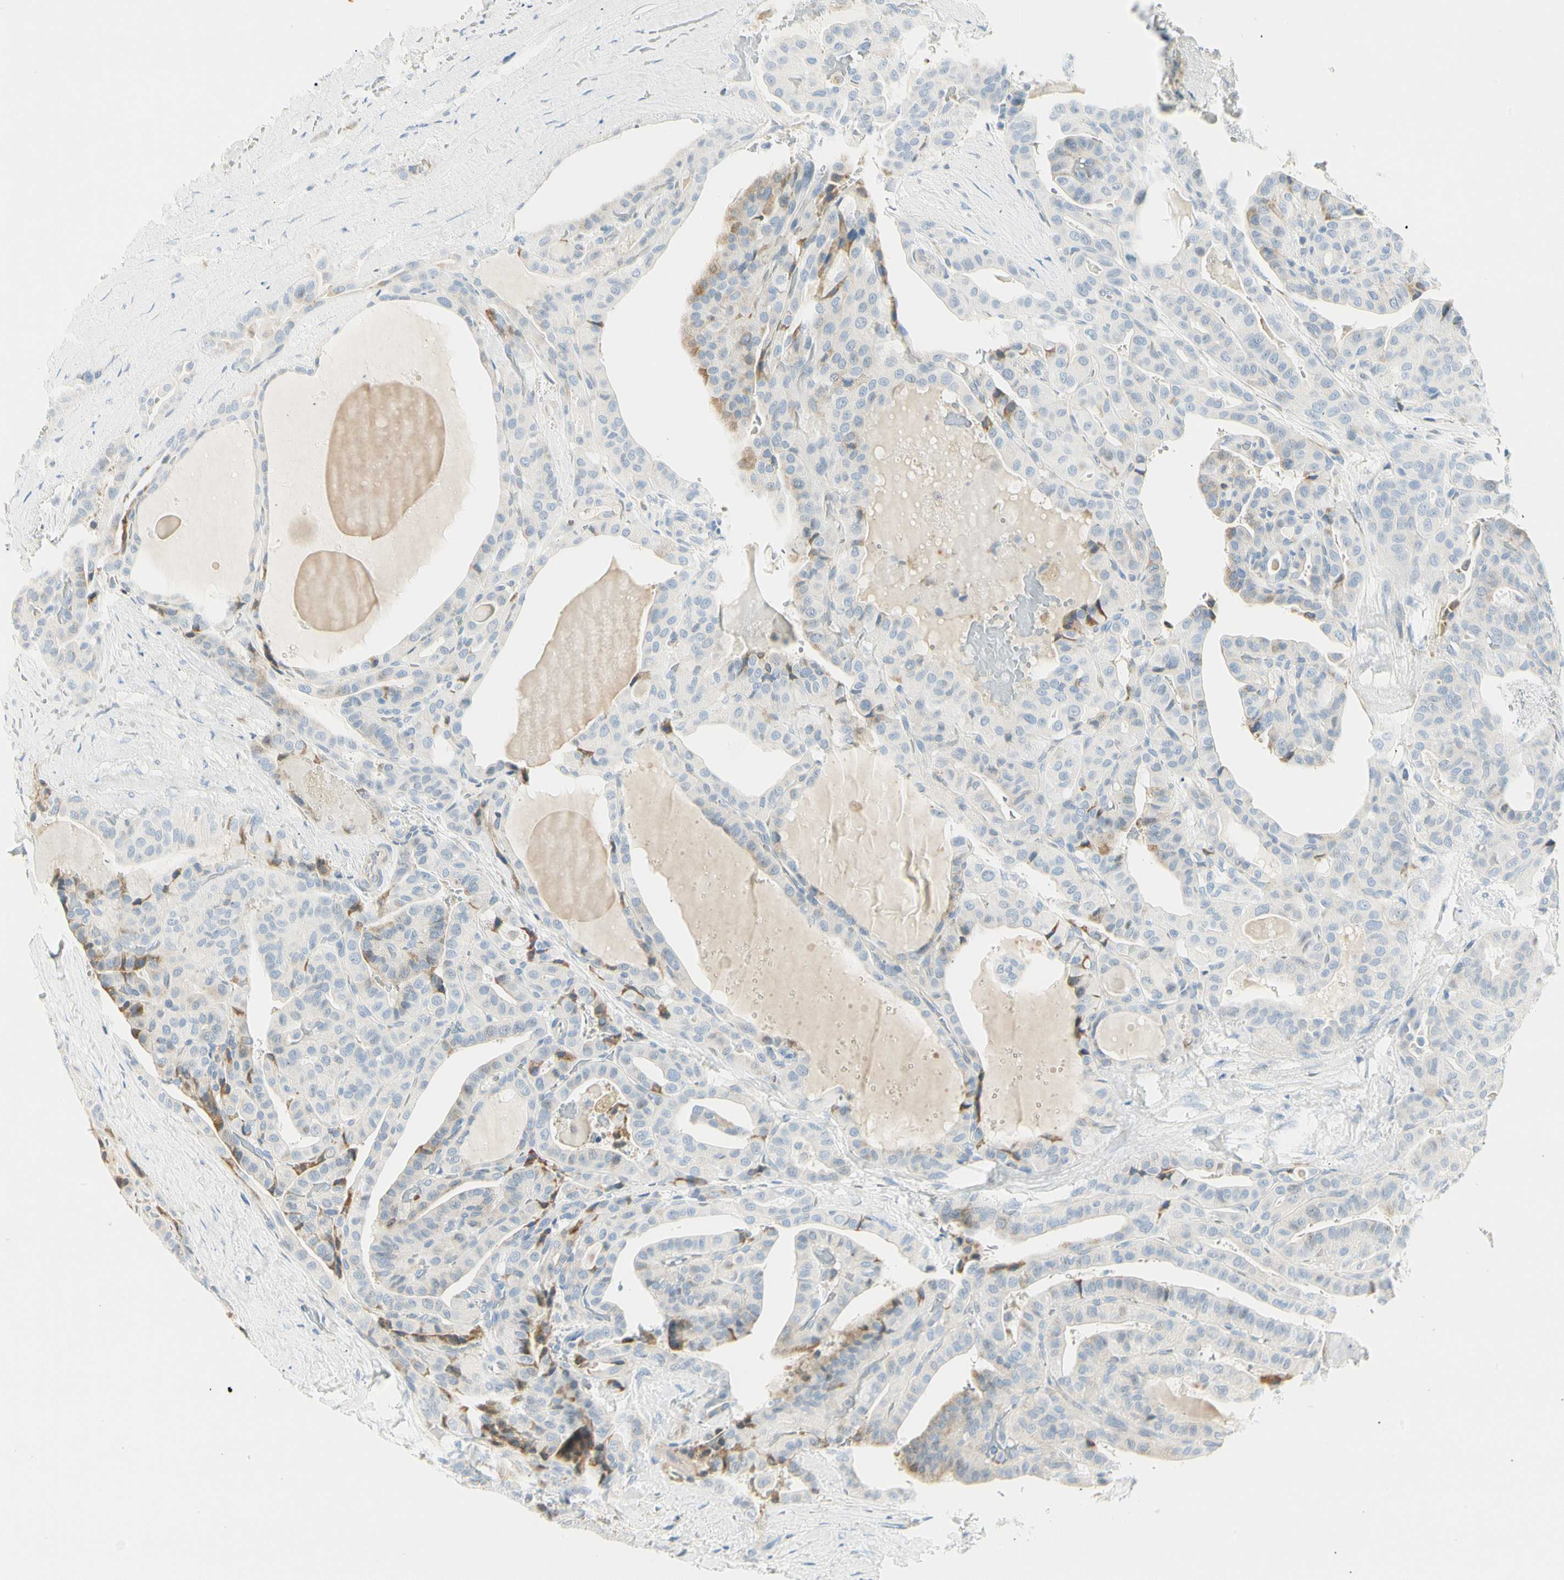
{"staining": {"intensity": "weak", "quantity": "<25%", "location": "cytoplasmic/membranous"}, "tissue": "thyroid cancer", "cell_type": "Tumor cells", "image_type": "cancer", "snomed": [{"axis": "morphology", "description": "Papillary adenocarcinoma, NOS"}, {"axis": "topography", "description": "Thyroid gland"}], "caption": "IHC image of human papillary adenocarcinoma (thyroid) stained for a protein (brown), which displays no expression in tumor cells.", "gene": "TNFSF11", "patient": {"sex": "male", "age": 77}}